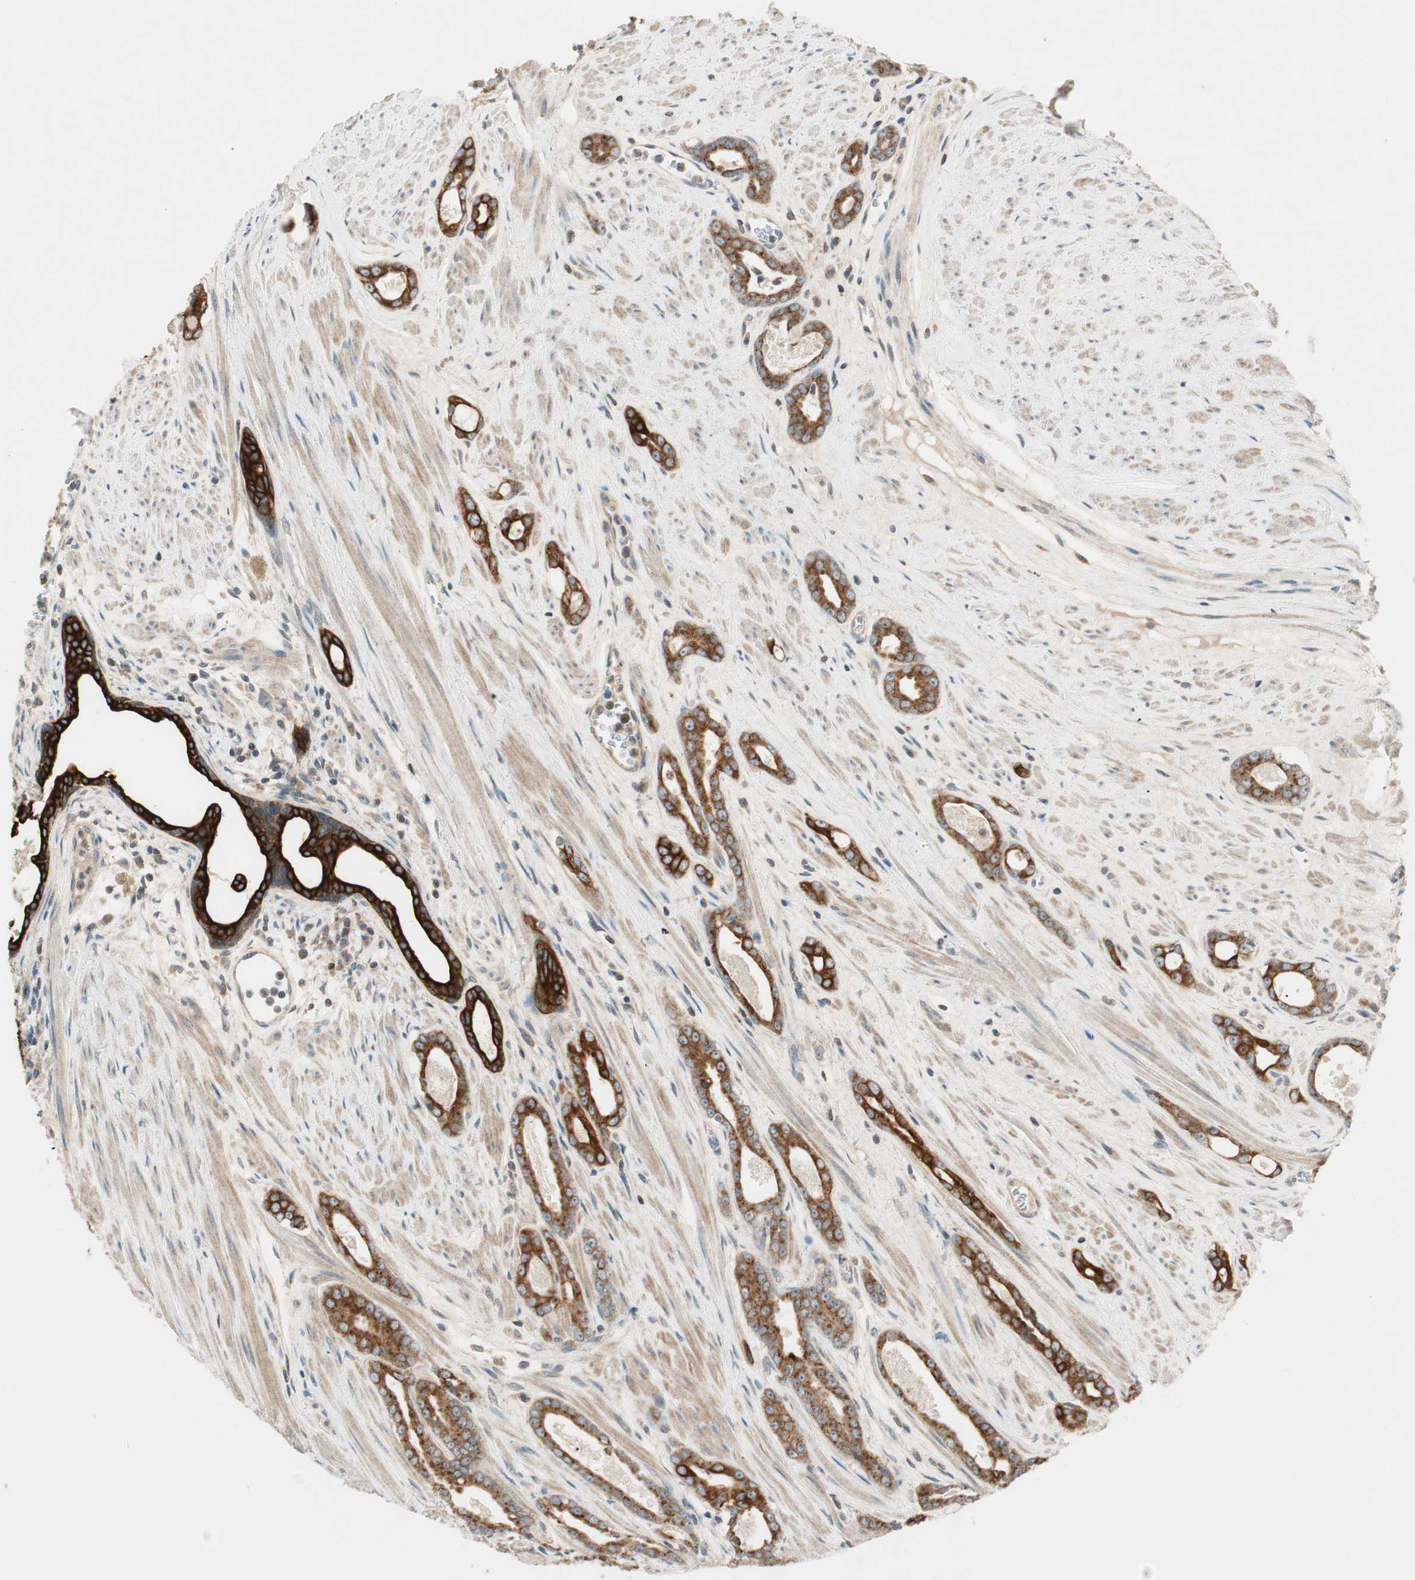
{"staining": {"intensity": "strong", "quantity": ">75%", "location": "cytoplasmic/membranous"}, "tissue": "prostate cancer", "cell_type": "Tumor cells", "image_type": "cancer", "snomed": [{"axis": "morphology", "description": "Adenocarcinoma, Low grade"}, {"axis": "topography", "description": "Prostate"}], "caption": "Protein expression by immunohistochemistry (IHC) displays strong cytoplasmic/membranous expression in about >75% of tumor cells in adenocarcinoma (low-grade) (prostate).", "gene": "TRIM21", "patient": {"sex": "male", "age": 57}}